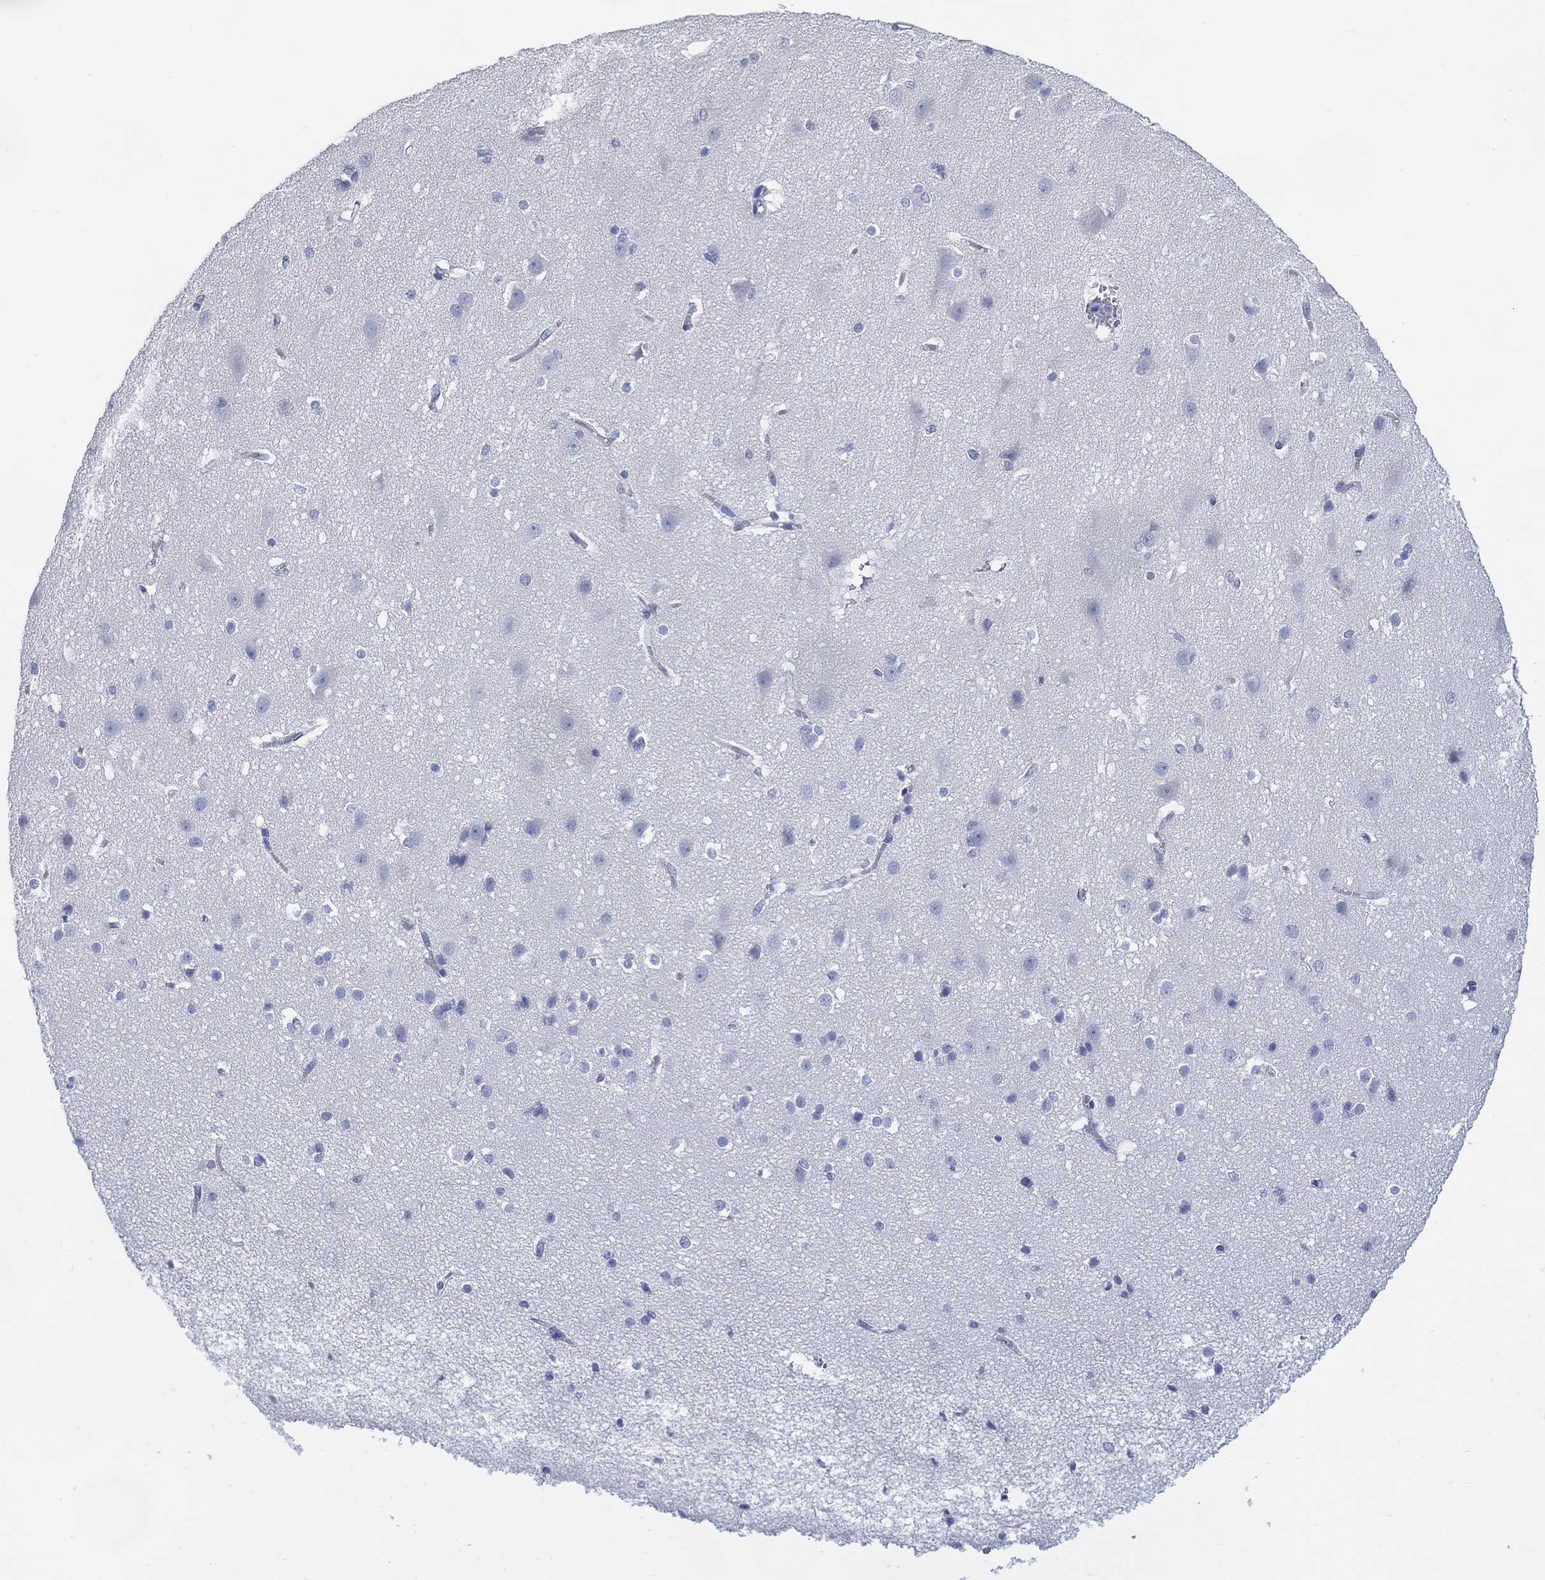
{"staining": {"intensity": "negative", "quantity": "none", "location": "none"}, "tissue": "cerebral cortex", "cell_type": "Endothelial cells", "image_type": "normal", "snomed": [{"axis": "morphology", "description": "Normal tissue, NOS"}, {"axis": "topography", "description": "Cerebral cortex"}], "caption": "Immunohistochemistry (IHC) histopathology image of benign cerebral cortex stained for a protein (brown), which demonstrates no positivity in endothelial cells. (Brightfield microscopy of DAB (3,3'-diaminobenzidine) immunohistochemistry (IHC) at high magnification).", "gene": "DDI1", "patient": {"sex": "male", "age": 37}}